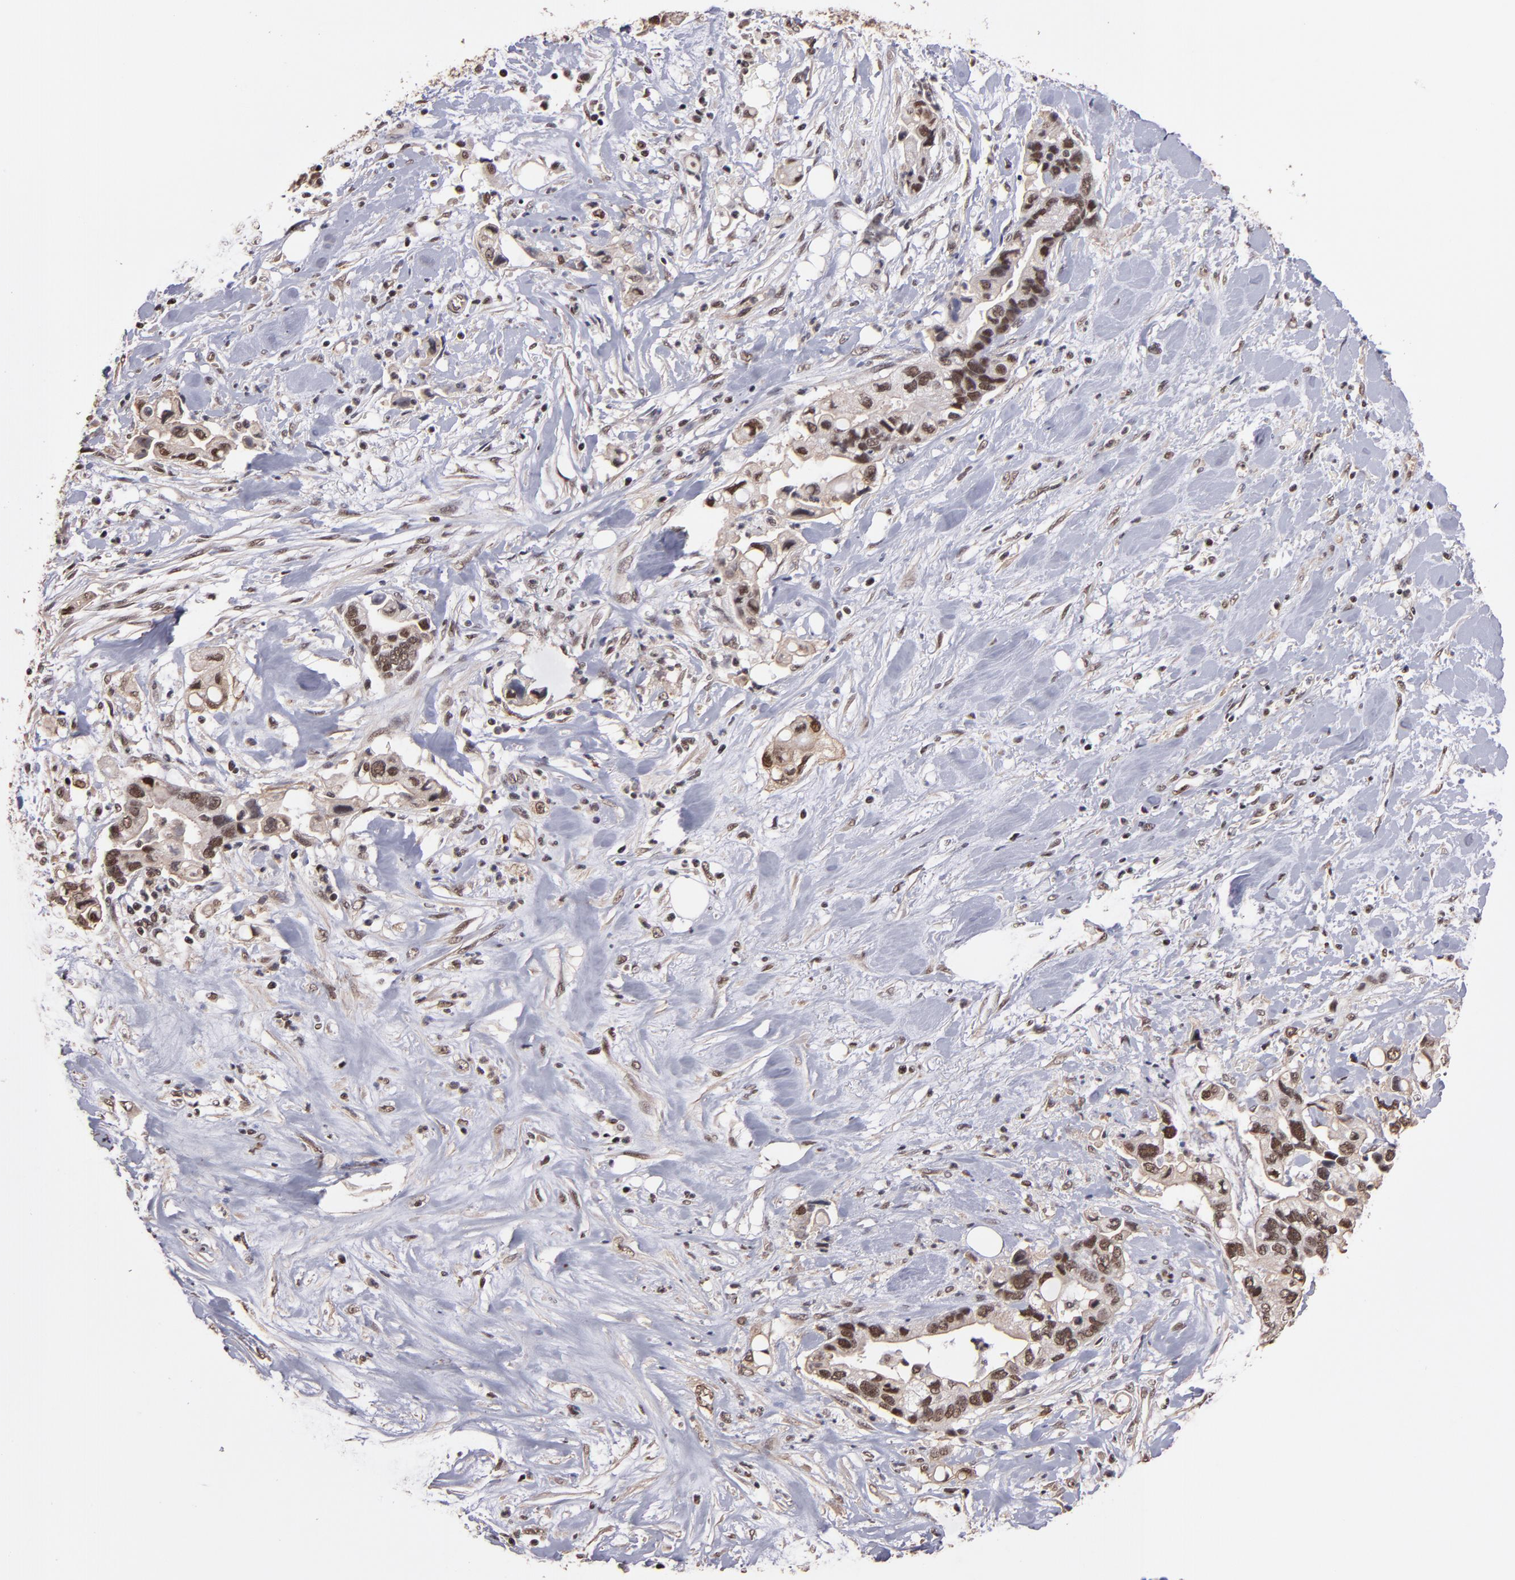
{"staining": {"intensity": "moderate", "quantity": ">75%", "location": "nuclear"}, "tissue": "pancreatic cancer", "cell_type": "Tumor cells", "image_type": "cancer", "snomed": [{"axis": "morphology", "description": "Adenocarcinoma, NOS"}, {"axis": "topography", "description": "Pancreas"}], "caption": "Protein expression analysis of human pancreatic cancer reveals moderate nuclear expression in approximately >75% of tumor cells. The staining is performed using DAB brown chromogen to label protein expression. The nuclei are counter-stained blue using hematoxylin.", "gene": "TERF2", "patient": {"sex": "male", "age": 70}}